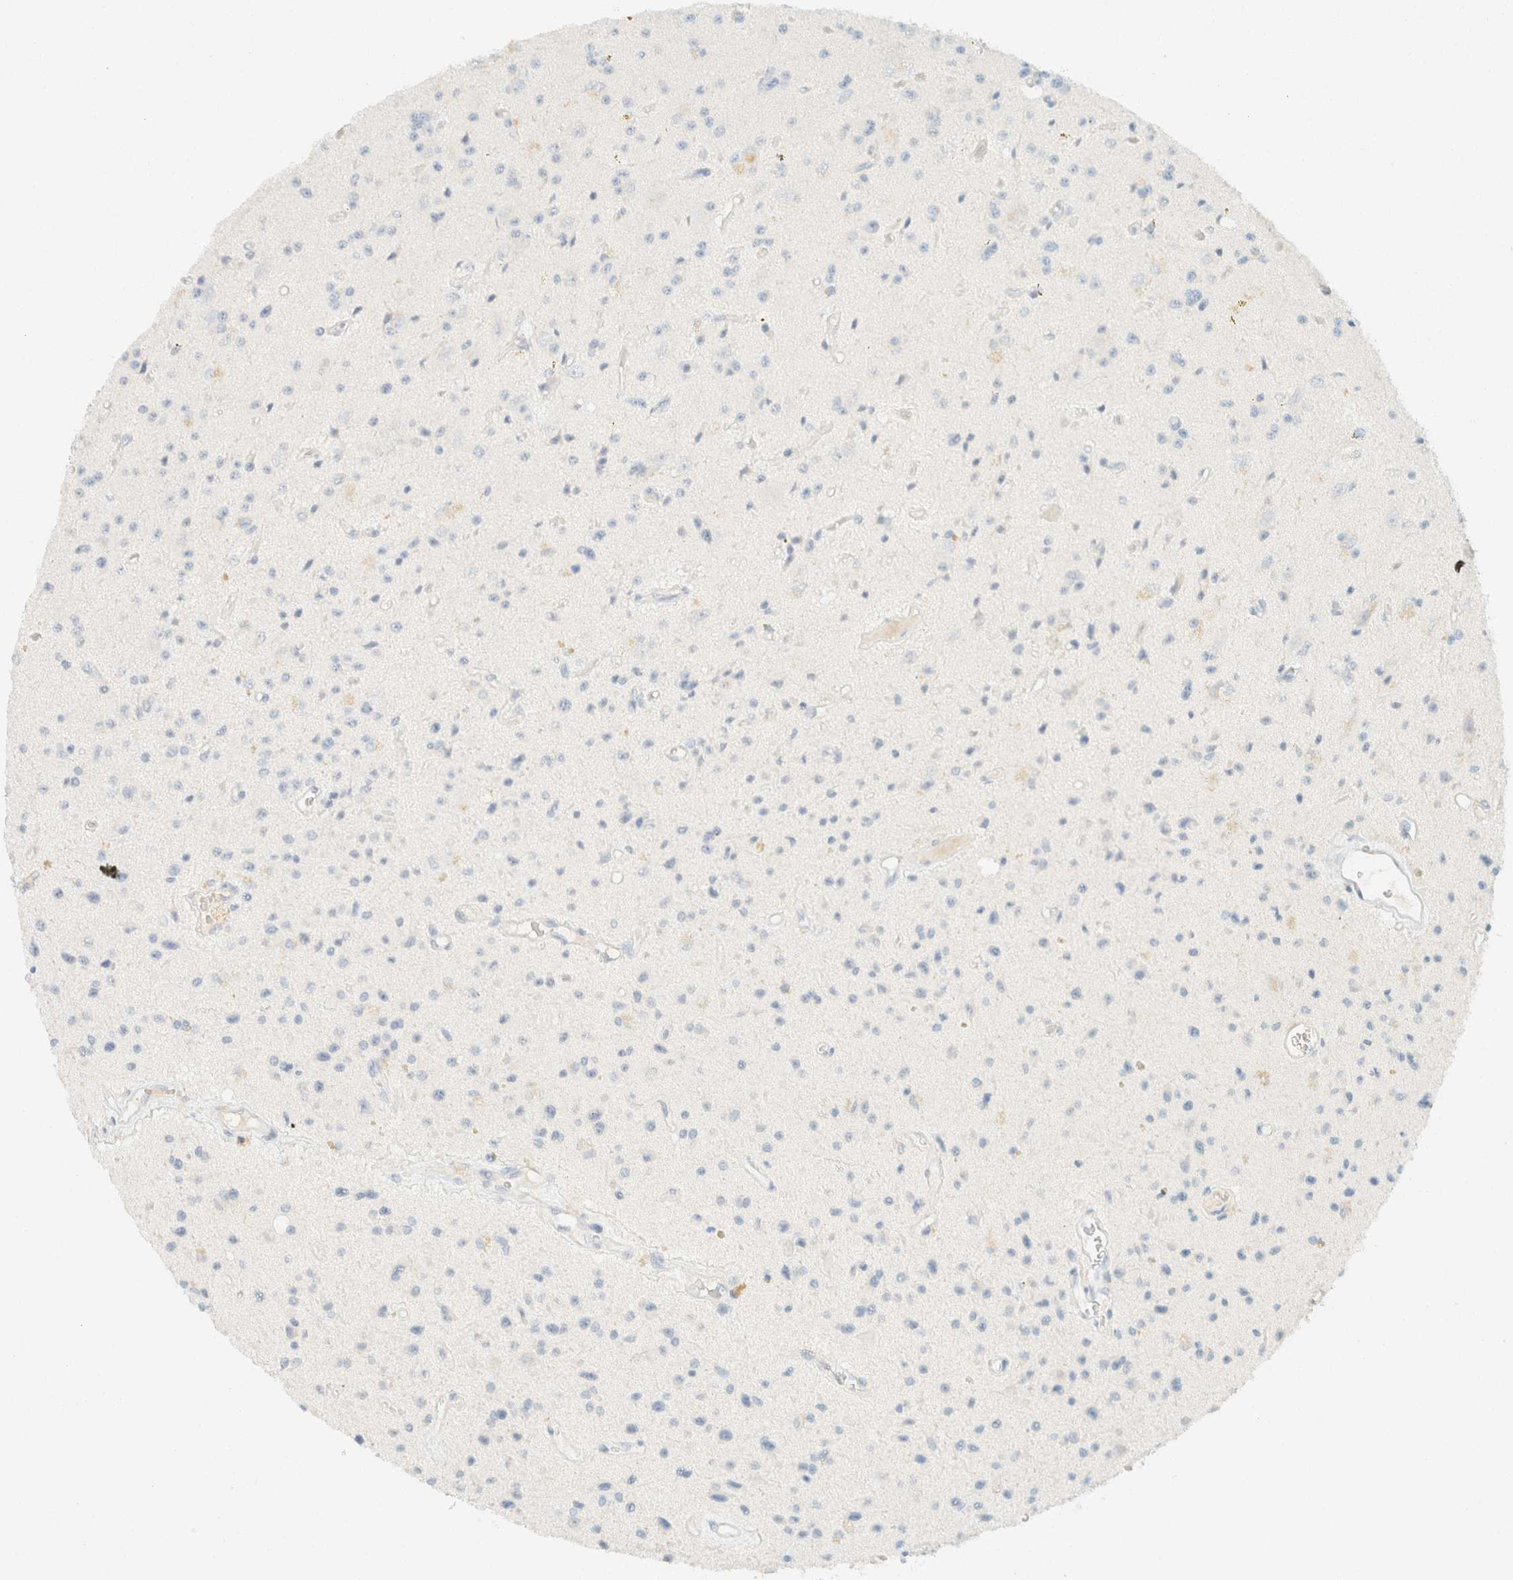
{"staining": {"intensity": "negative", "quantity": "none", "location": "none"}, "tissue": "glioma", "cell_type": "Tumor cells", "image_type": "cancer", "snomed": [{"axis": "morphology", "description": "Glioma, malignant, Low grade"}, {"axis": "topography", "description": "Brain"}], "caption": "The photomicrograph shows no staining of tumor cells in glioma.", "gene": "GPA33", "patient": {"sex": "male", "age": 58}}